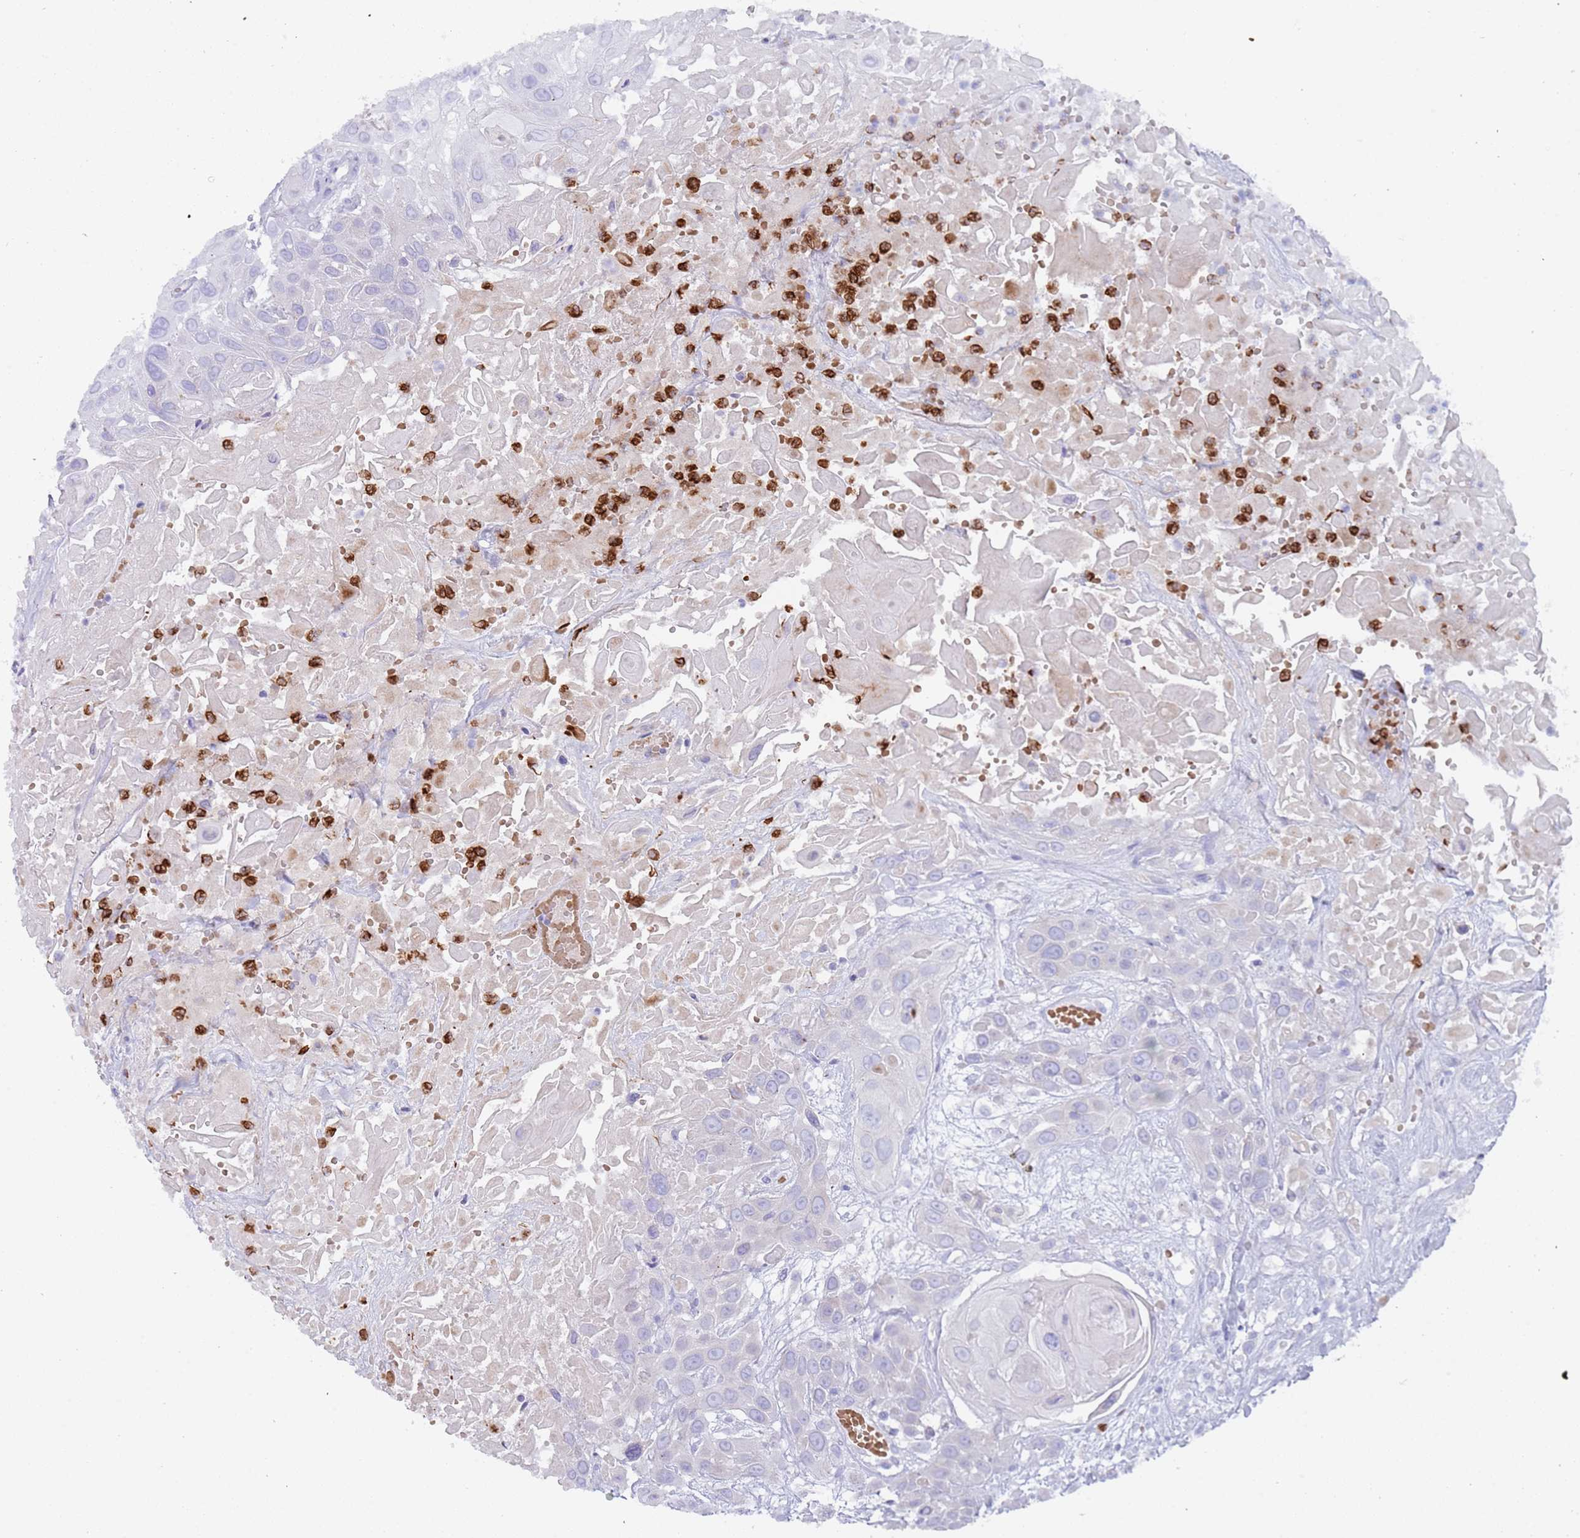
{"staining": {"intensity": "negative", "quantity": "none", "location": "none"}, "tissue": "head and neck cancer", "cell_type": "Tumor cells", "image_type": "cancer", "snomed": [{"axis": "morphology", "description": "Squamous cell carcinoma, NOS"}, {"axis": "topography", "description": "Head-Neck"}], "caption": "Protein analysis of head and neck squamous cell carcinoma exhibits no significant expression in tumor cells. (Brightfield microscopy of DAB (3,3'-diaminobenzidine) immunohistochemistry (IHC) at high magnification).", "gene": "TMEM251", "patient": {"sex": "male", "age": 81}}